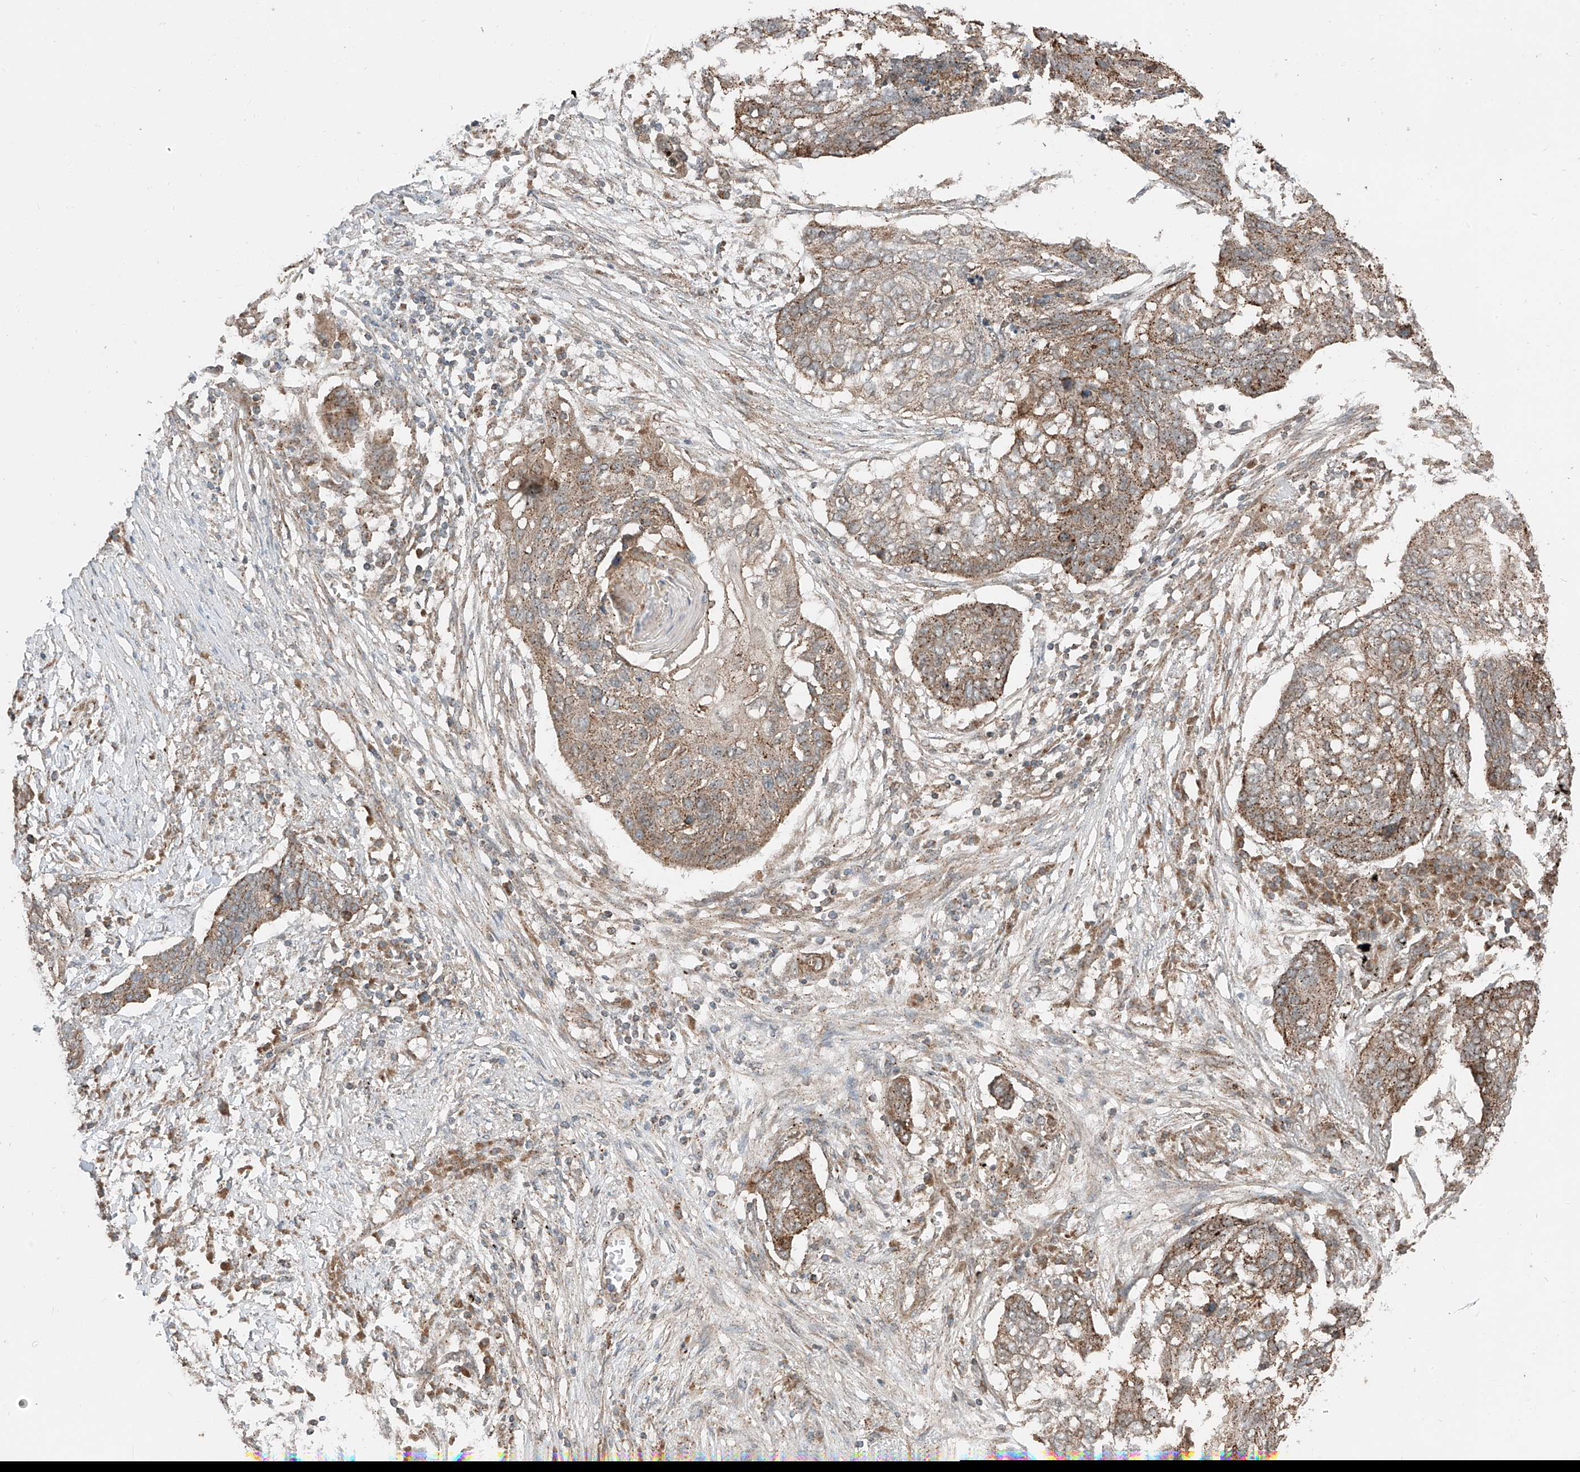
{"staining": {"intensity": "weak", "quantity": ">75%", "location": "cytoplasmic/membranous"}, "tissue": "lung cancer", "cell_type": "Tumor cells", "image_type": "cancer", "snomed": [{"axis": "morphology", "description": "Squamous cell carcinoma, NOS"}, {"axis": "topography", "description": "Lung"}], "caption": "This histopathology image shows lung squamous cell carcinoma stained with immunohistochemistry to label a protein in brown. The cytoplasmic/membranous of tumor cells show weak positivity for the protein. Nuclei are counter-stained blue.", "gene": "CEP162", "patient": {"sex": "female", "age": 63}}